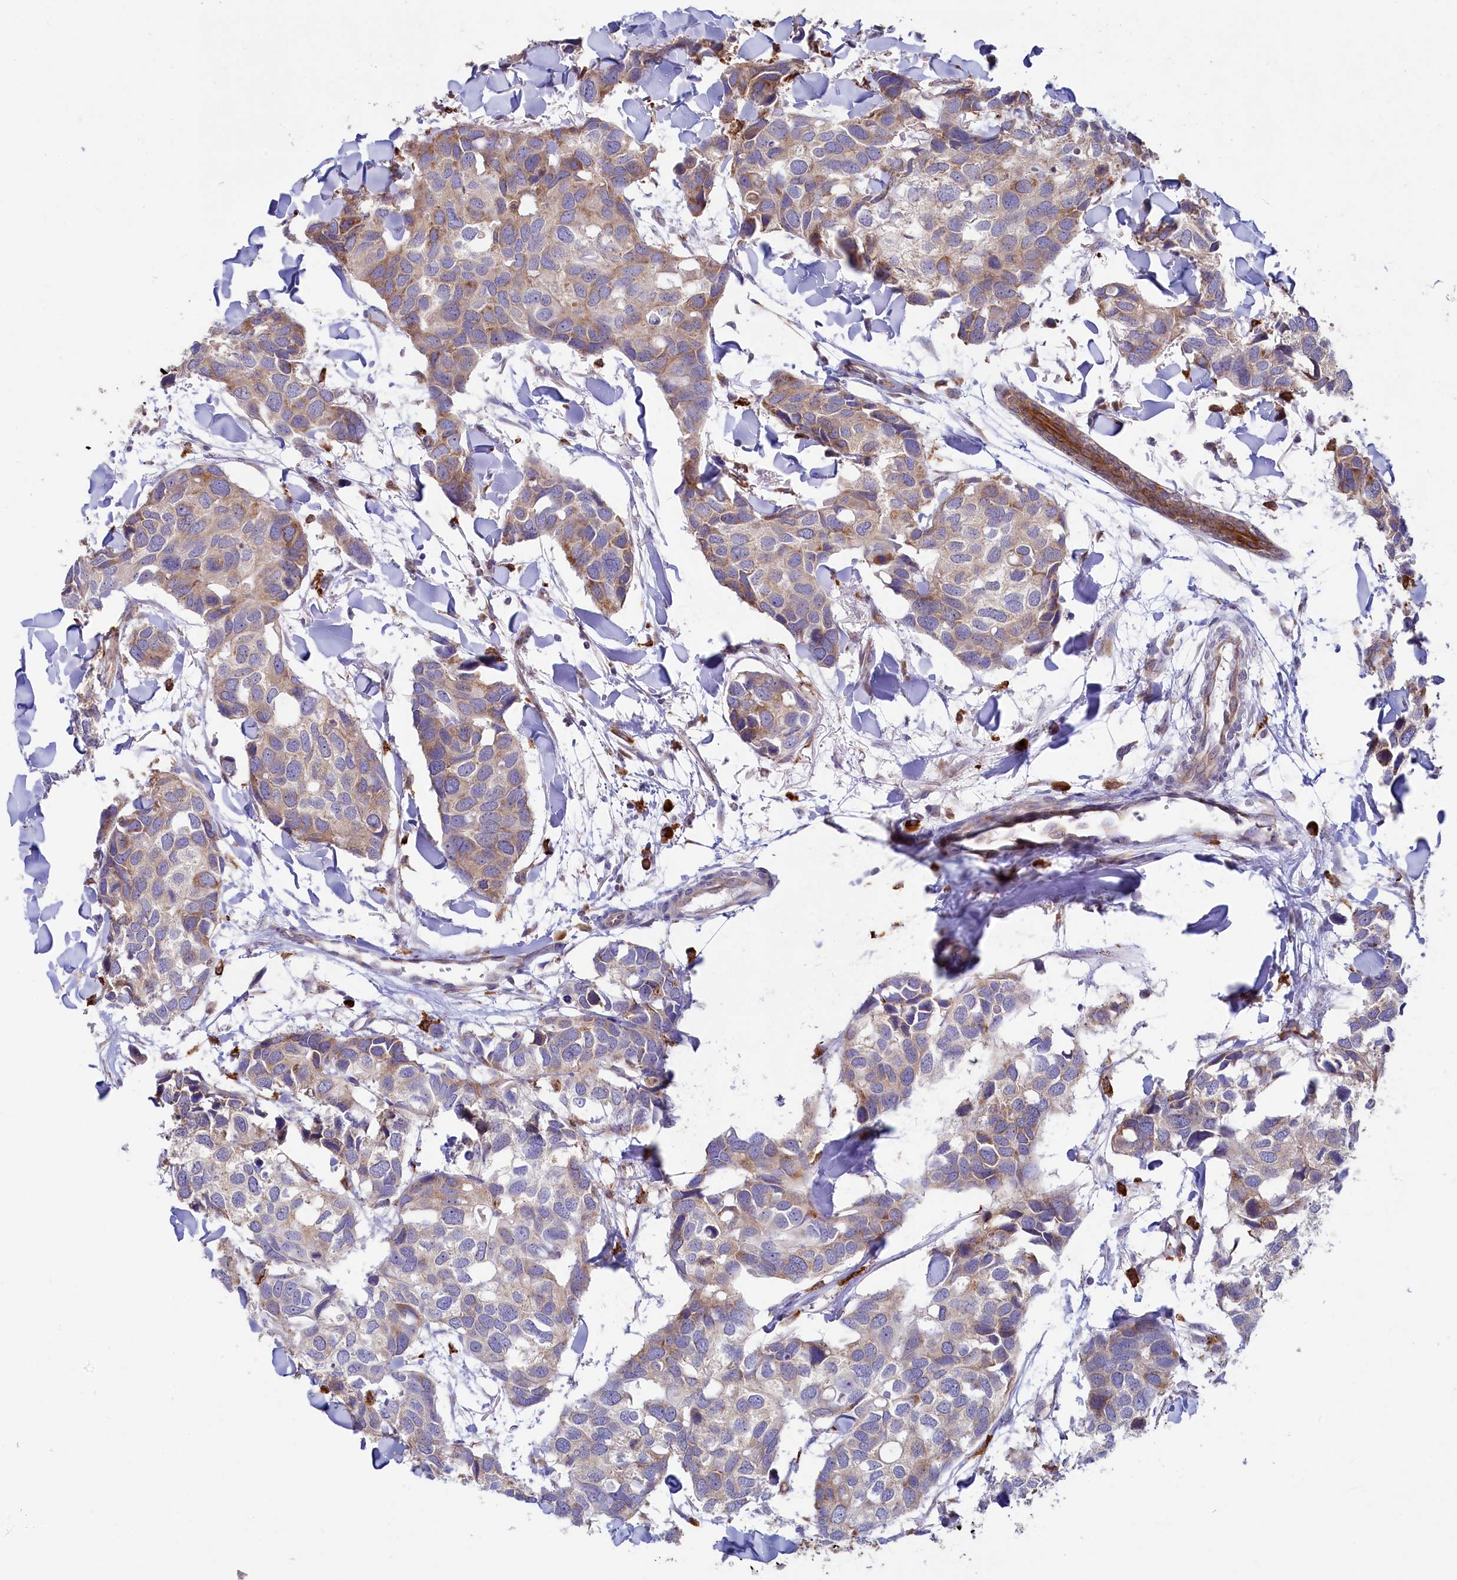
{"staining": {"intensity": "weak", "quantity": "25%-75%", "location": "cytoplasmic/membranous"}, "tissue": "breast cancer", "cell_type": "Tumor cells", "image_type": "cancer", "snomed": [{"axis": "morphology", "description": "Duct carcinoma"}, {"axis": "topography", "description": "Breast"}], "caption": "Immunohistochemical staining of human breast cancer (intraductal carcinoma) exhibits weak cytoplasmic/membranous protein expression in approximately 25%-75% of tumor cells.", "gene": "CHID1", "patient": {"sex": "female", "age": 83}}